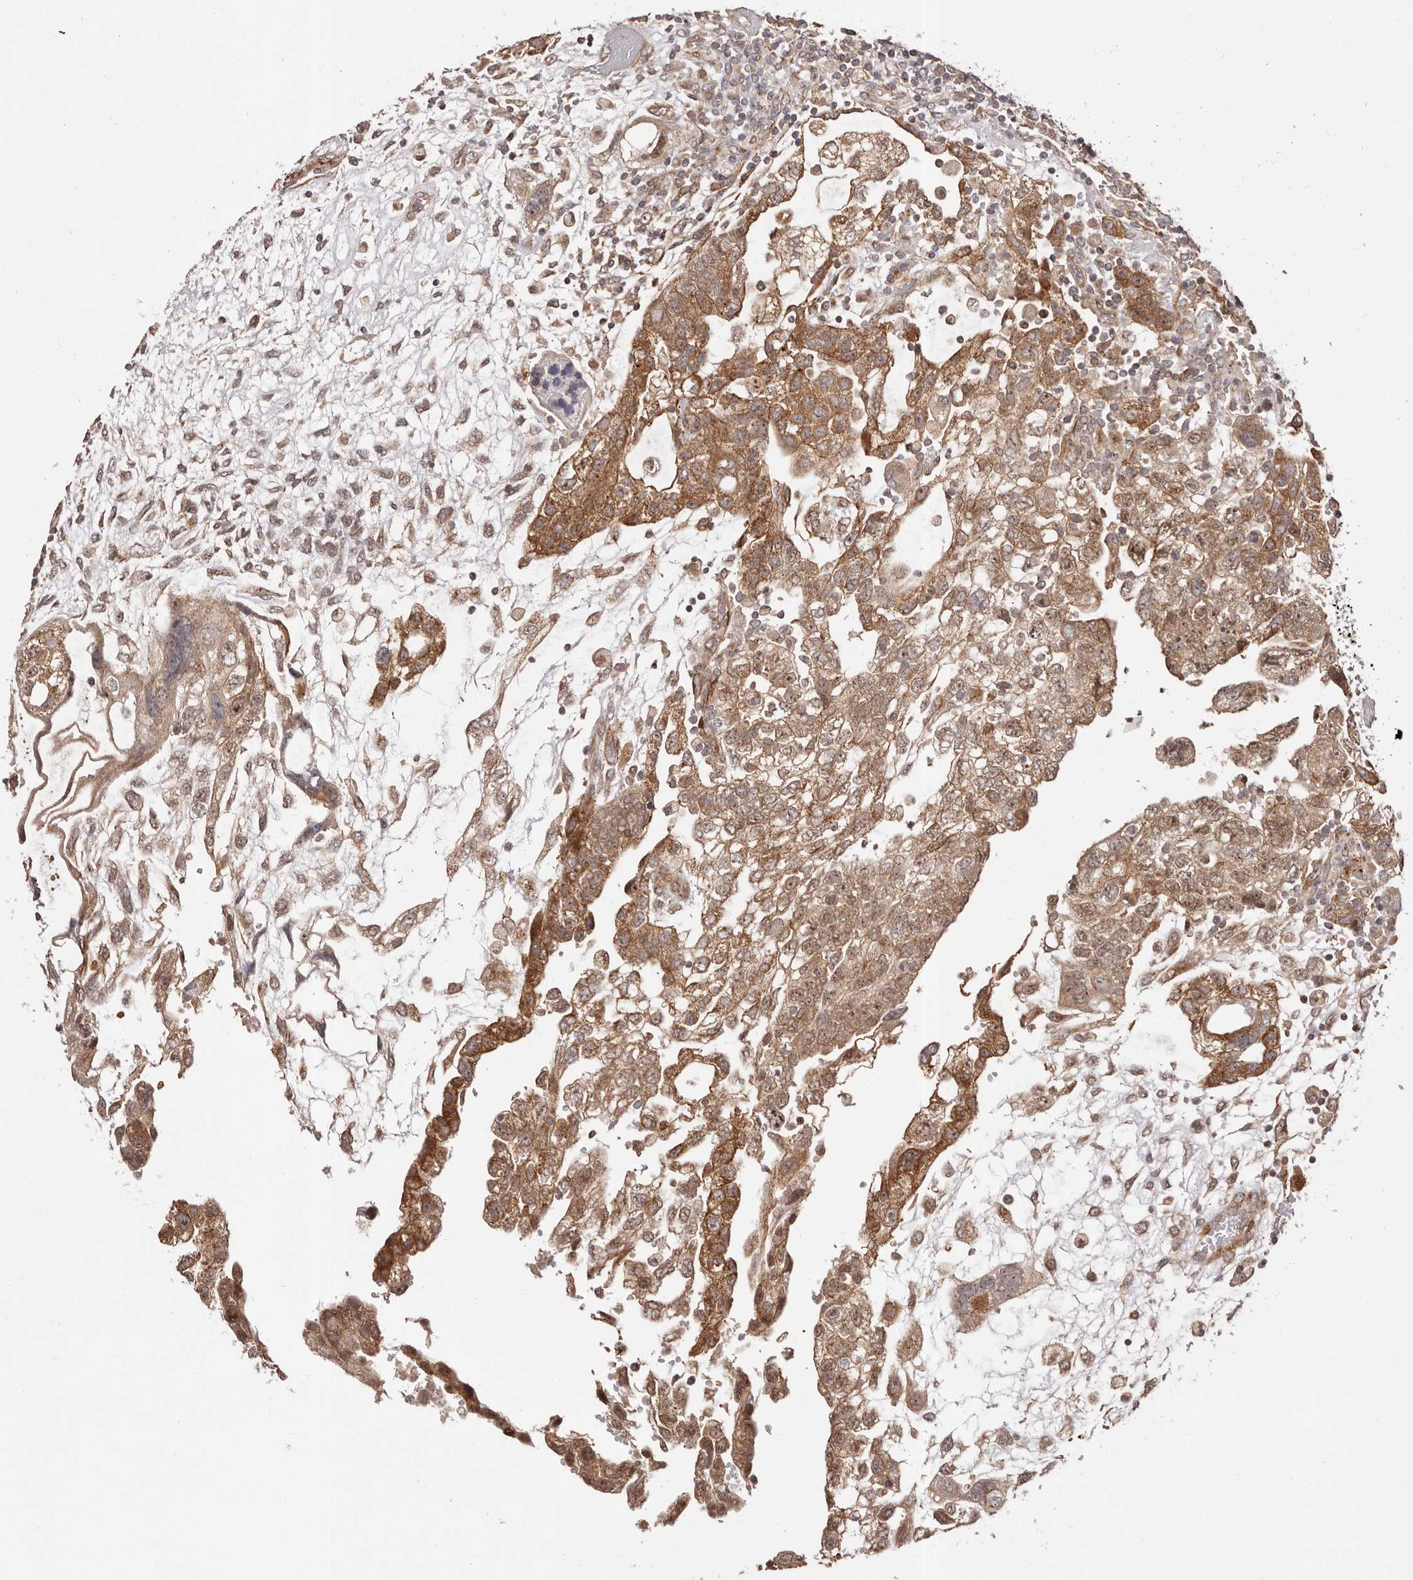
{"staining": {"intensity": "moderate", "quantity": ">75%", "location": "cytoplasmic/membranous,nuclear"}, "tissue": "testis cancer", "cell_type": "Tumor cells", "image_type": "cancer", "snomed": [{"axis": "morphology", "description": "Carcinoma, Embryonal, NOS"}, {"axis": "topography", "description": "Testis"}], "caption": "Immunohistochemistry (DAB) staining of testis cancer displays moderate cytoplasmic/membranous and nuclear protein positivity in approximately >75% of tumor cells. Nuclei are stained in blue.", "gene": "MICAL2", "patient": {"sex": "male", "age": 36}}